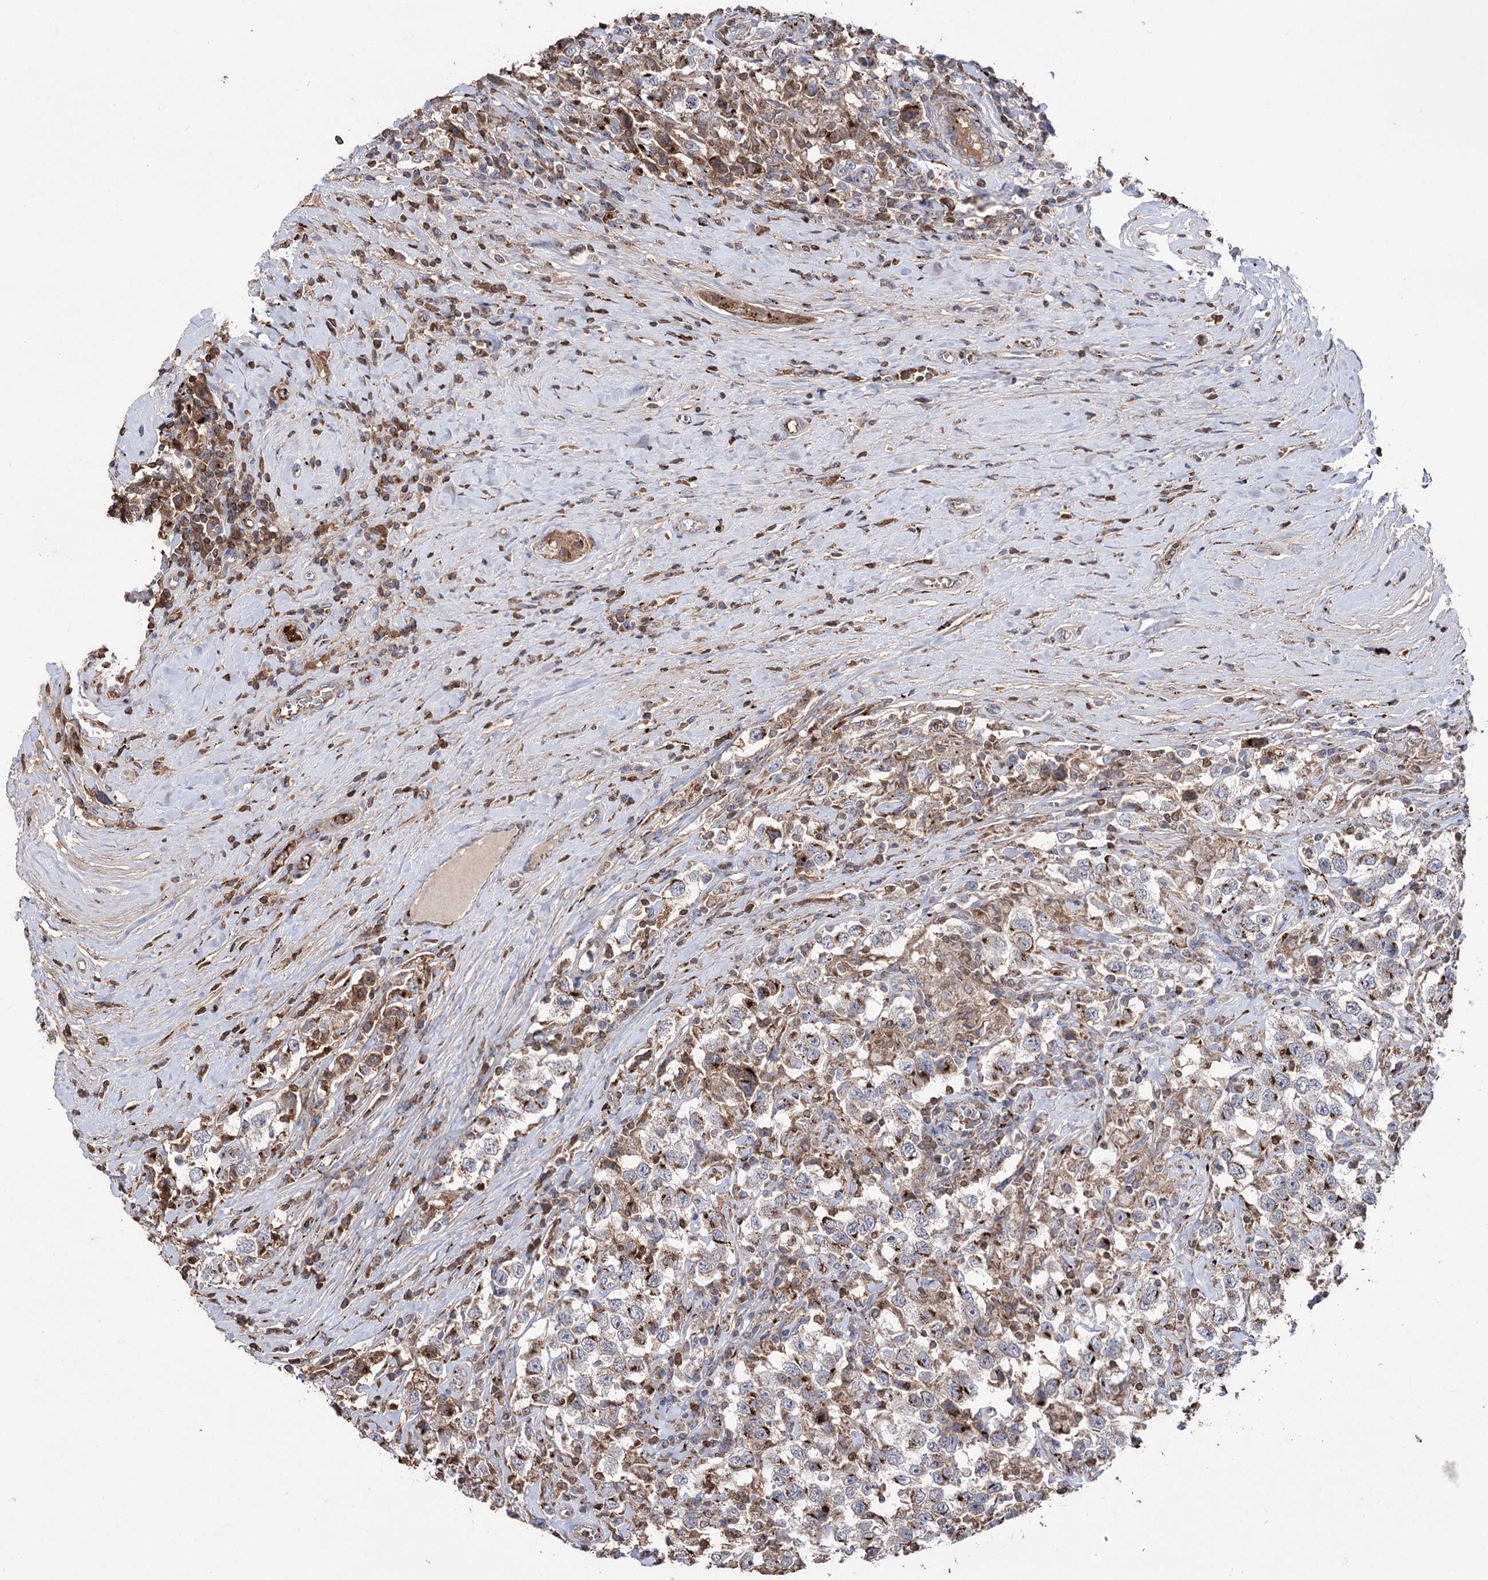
{"staining": {"intensity": "strong", "quantity": "25%-75%", "location": "cytoplasmic/membranous"}, "tissue": "testis cancer", "cell_type": "Tumor cells", "image_type": "cancer", "snomed": [{"axis": "morphology", "description": "Seminoma, NOS"}, {"axis": "topography", "description": "Testis"}], "caption": "A brown stain highlights strong cytoplasmic/membranous positivity of a protein in testis seminoma tumor cells.", "gene": "ARHGAP20", "patient": {"sex": "male", "age": 41}}